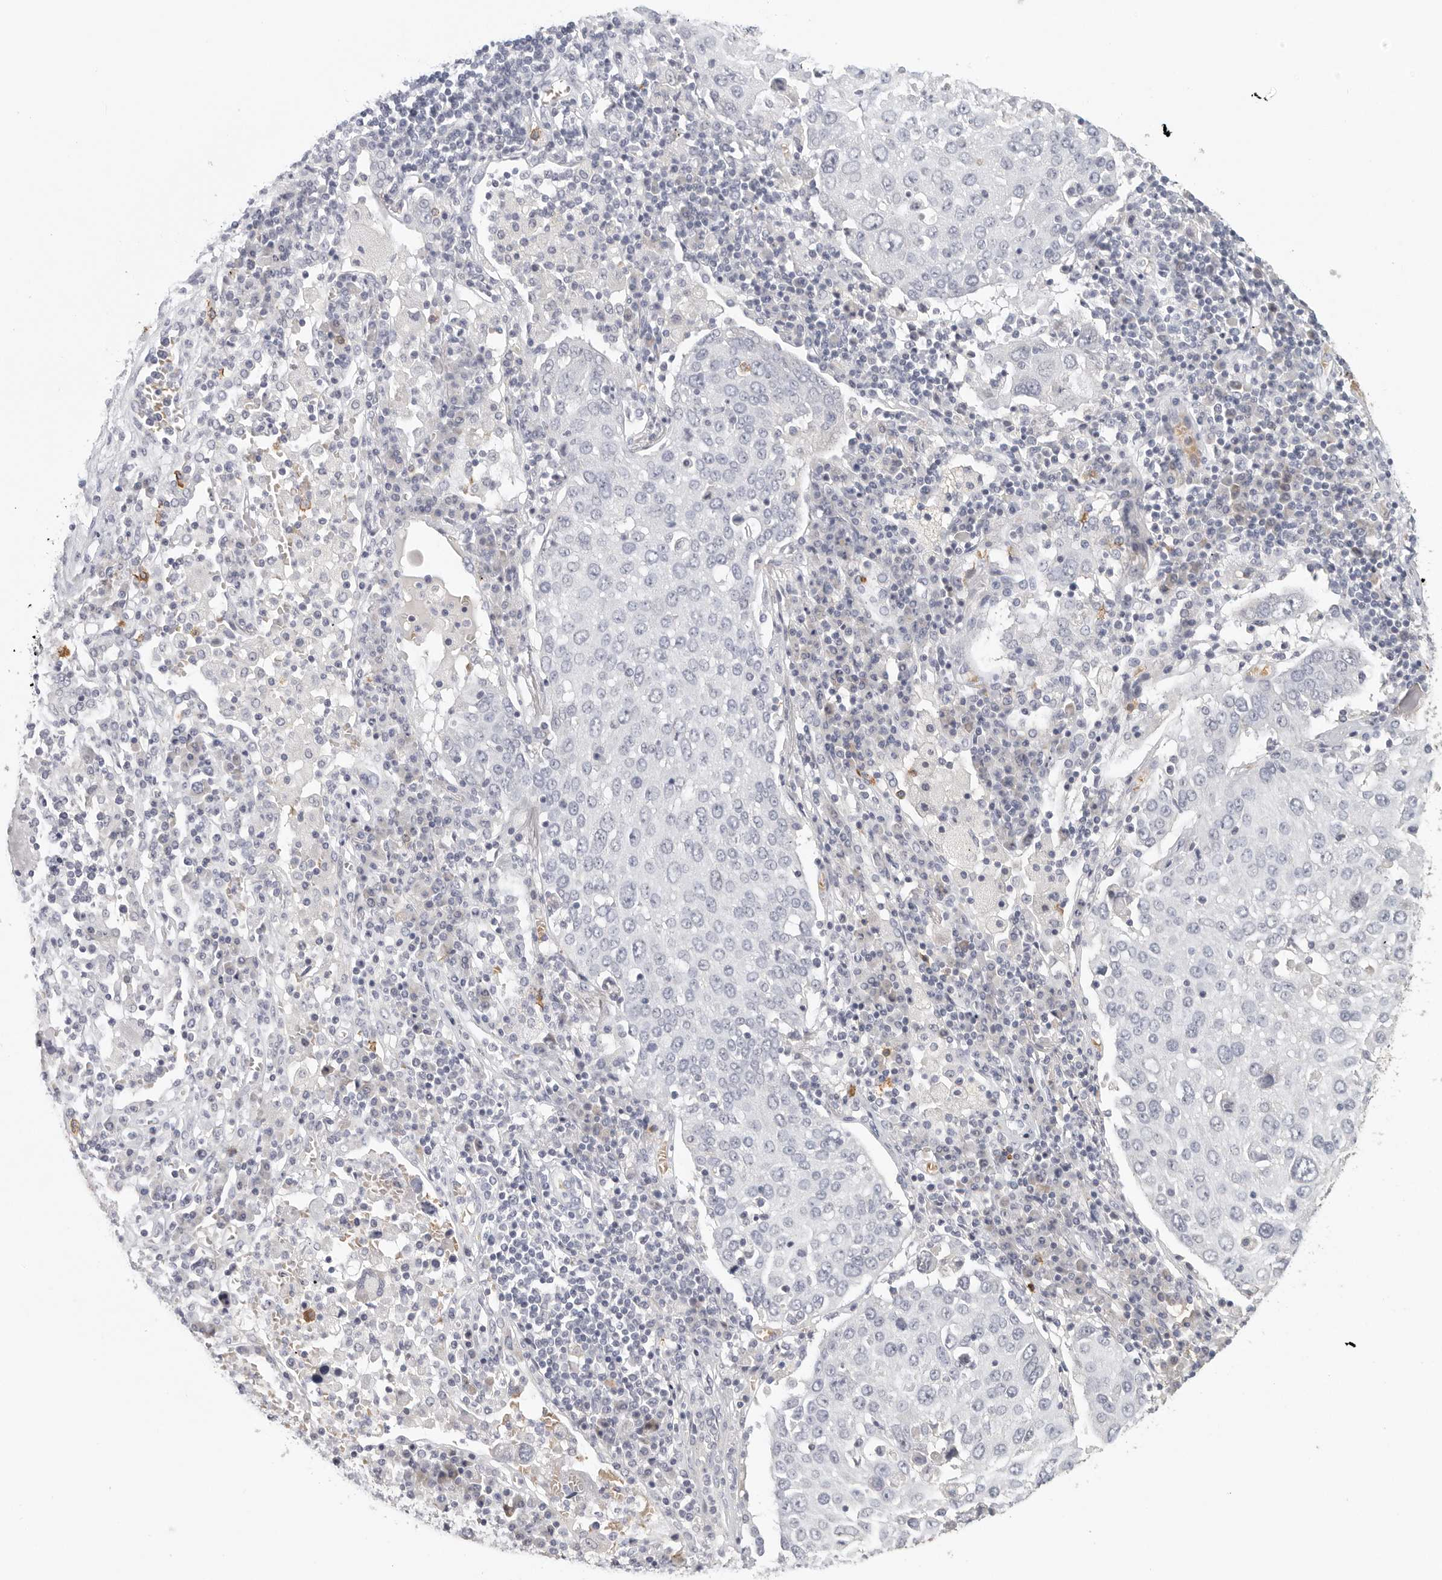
{"staining": {"intensity": "negative", "quantity": "none", "location": "none"}, "tissue": "lung cancer", "cell_type": "Tumor cells", "image_type": "cancer", "snomed": [{"axis": "morphology", "description": "Squamous cell carcinoma, NOS"}, {"axis": "topography", "description": "Lung"}], "caption": "The histopathology image reveals no staining of tumor cells in squamous cell carcinoma (lung). Nuclei are stained in blue.", "gene": "DNAJC11", "patient": {"sex": "male", "age": 65}}